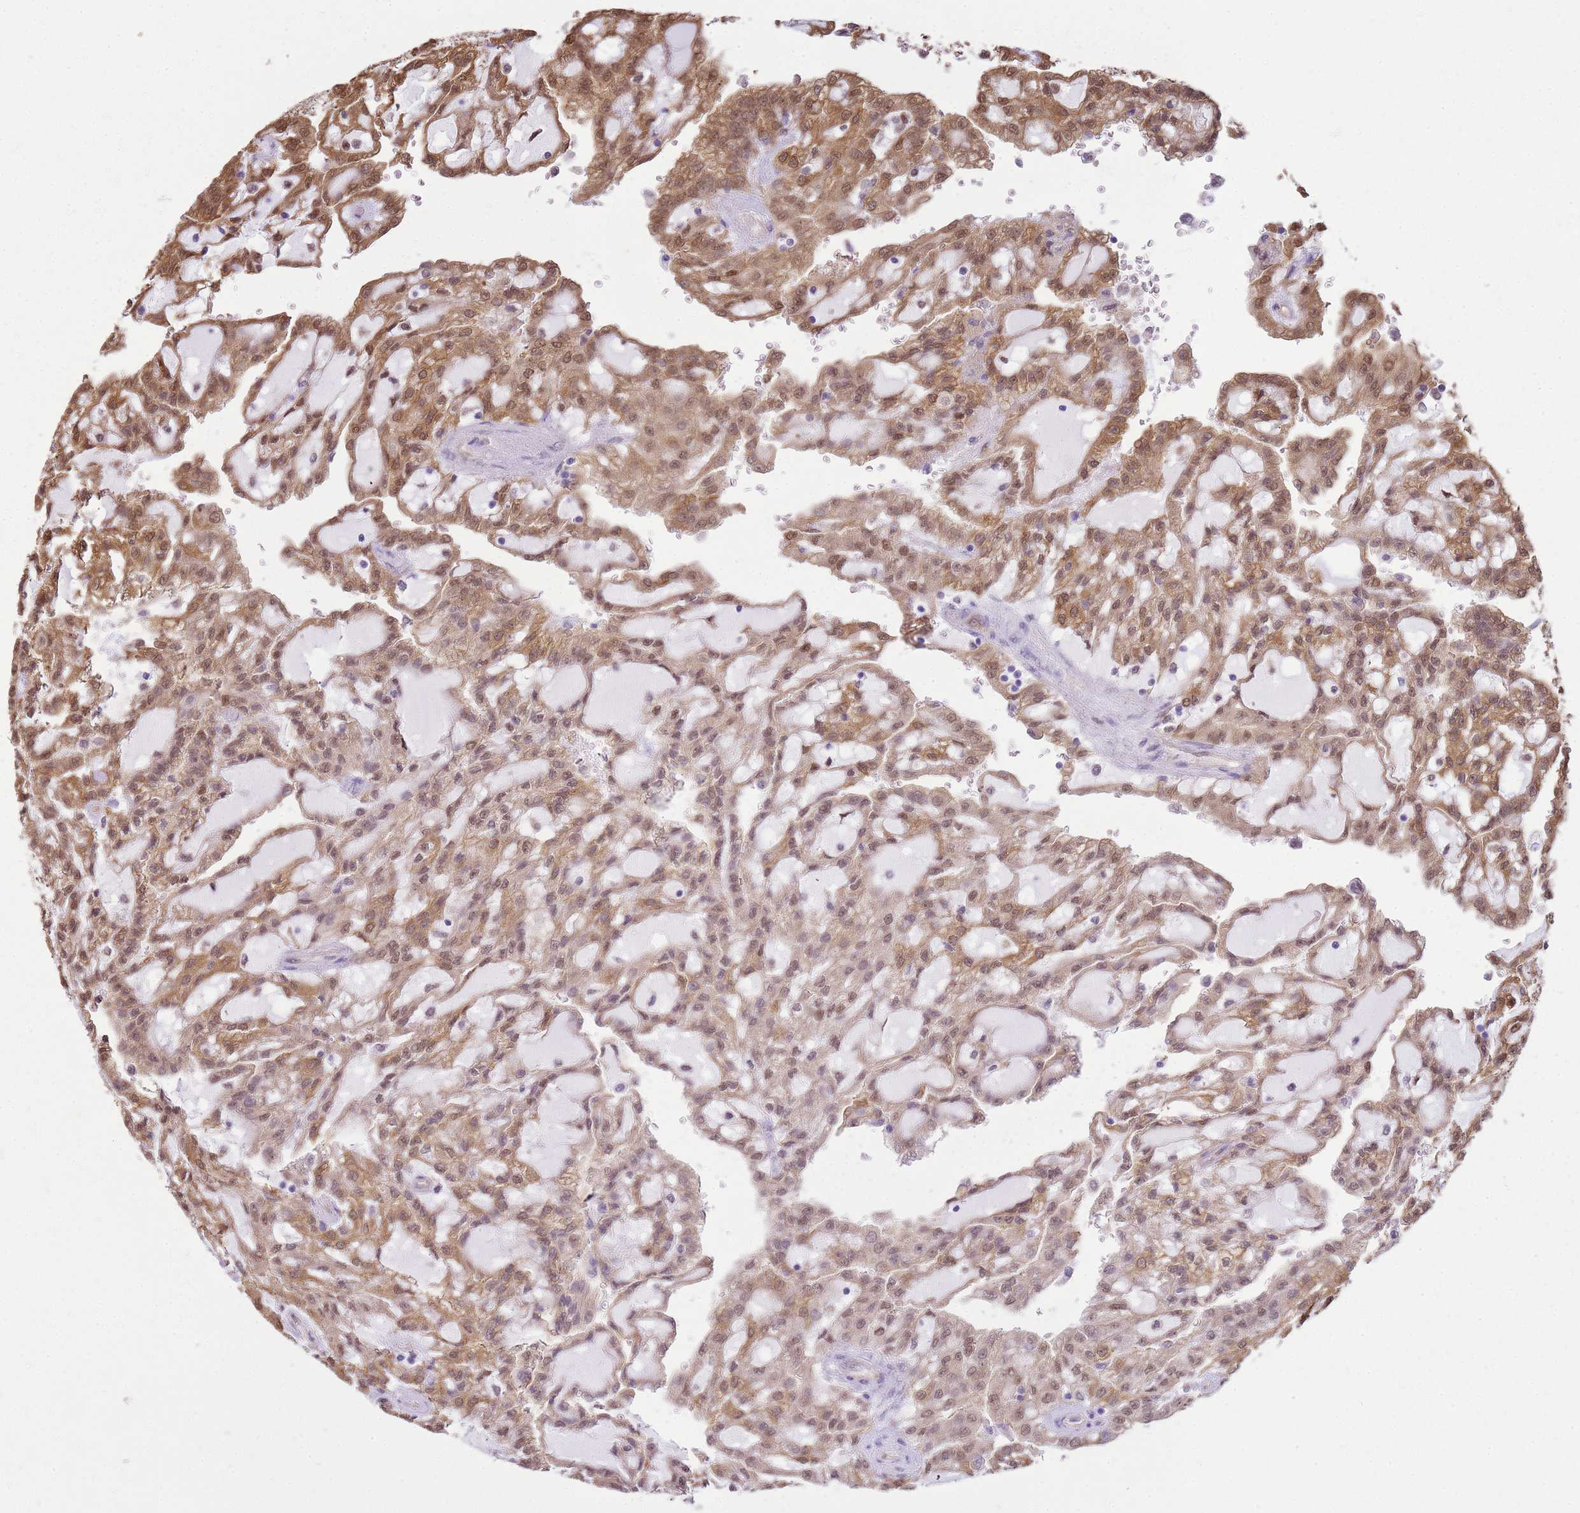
{"staining": {"intensity": "moderate", "quantity": ">75%", "location": "cytoplasmic/membranous"}, "tissue": "renal cancer", "cell_type": "Tumor cells", "image_type": "cancer", "snomed": [{"axis": "morphology", "description": "Adenocarcinoma, NOS"}, {"axis": "topography", "description": "Kidney"}], "caption": "Immunohistochemical staining of human renal cancer (adenocarcinoma) exhibits medium levels of moderate cytoplasmic/membranous staining in about >75% of tumor cells.", "gene": "YWHAE", "patient": {"sex": "male", "age": 63}}